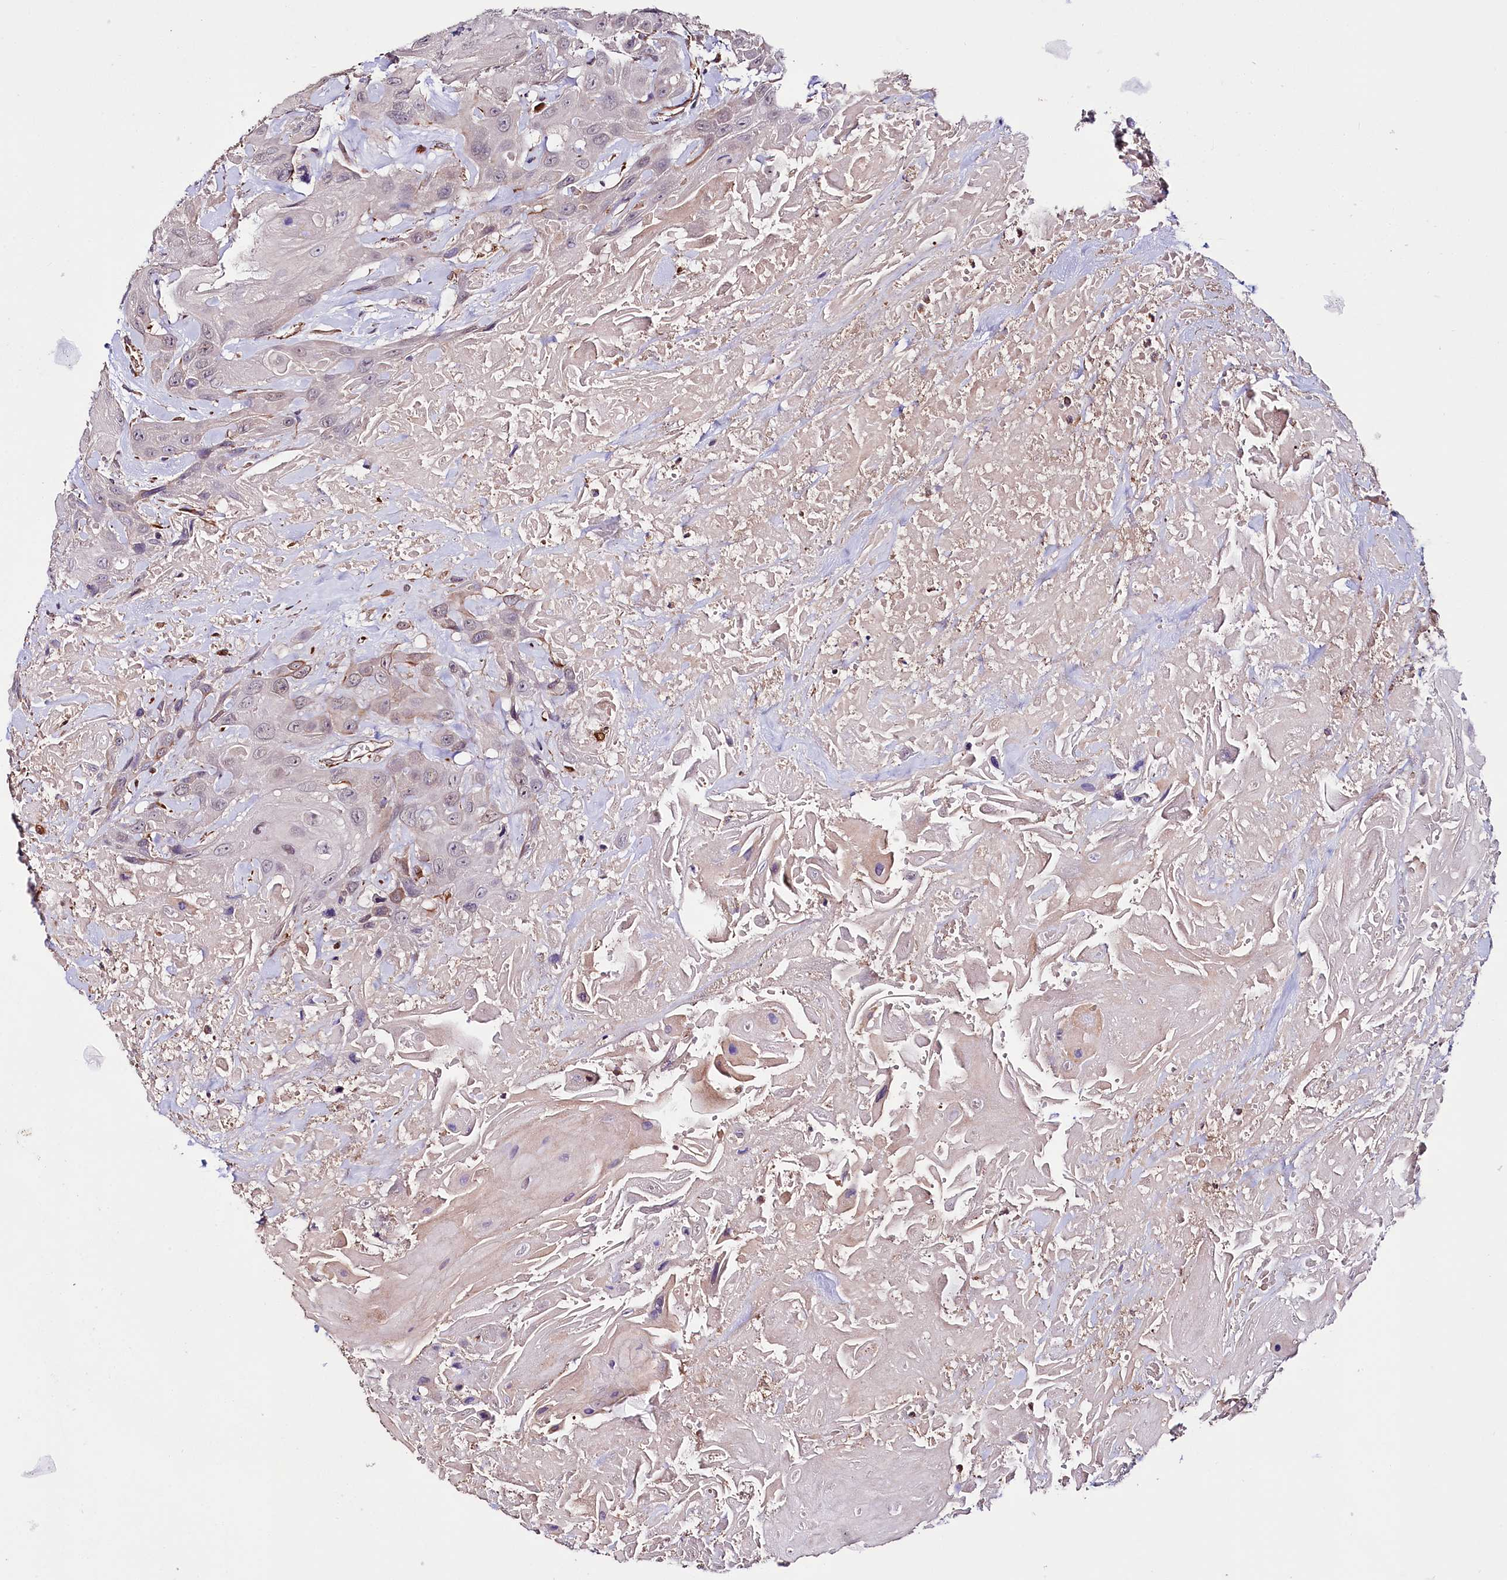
{"staining": {"intensity": "negative", "quantity": "none", "location": "none"}, "tissue": "head and neck cancer", "cell_type": "Tumor cells", "image_type": "cancer", "snomed": [{"axis": "morphology", "description": "Squamous cell carcinoma, NOS"}, {"axis": "topography", "description": "Head-Neck"}], "caption": "Histopathology image shows no protein staining in tumor cells of head and neck squamous cell carcinoma tissue.", "gene": "TTC12", "patient": {"sex": "male", "age": 81}}